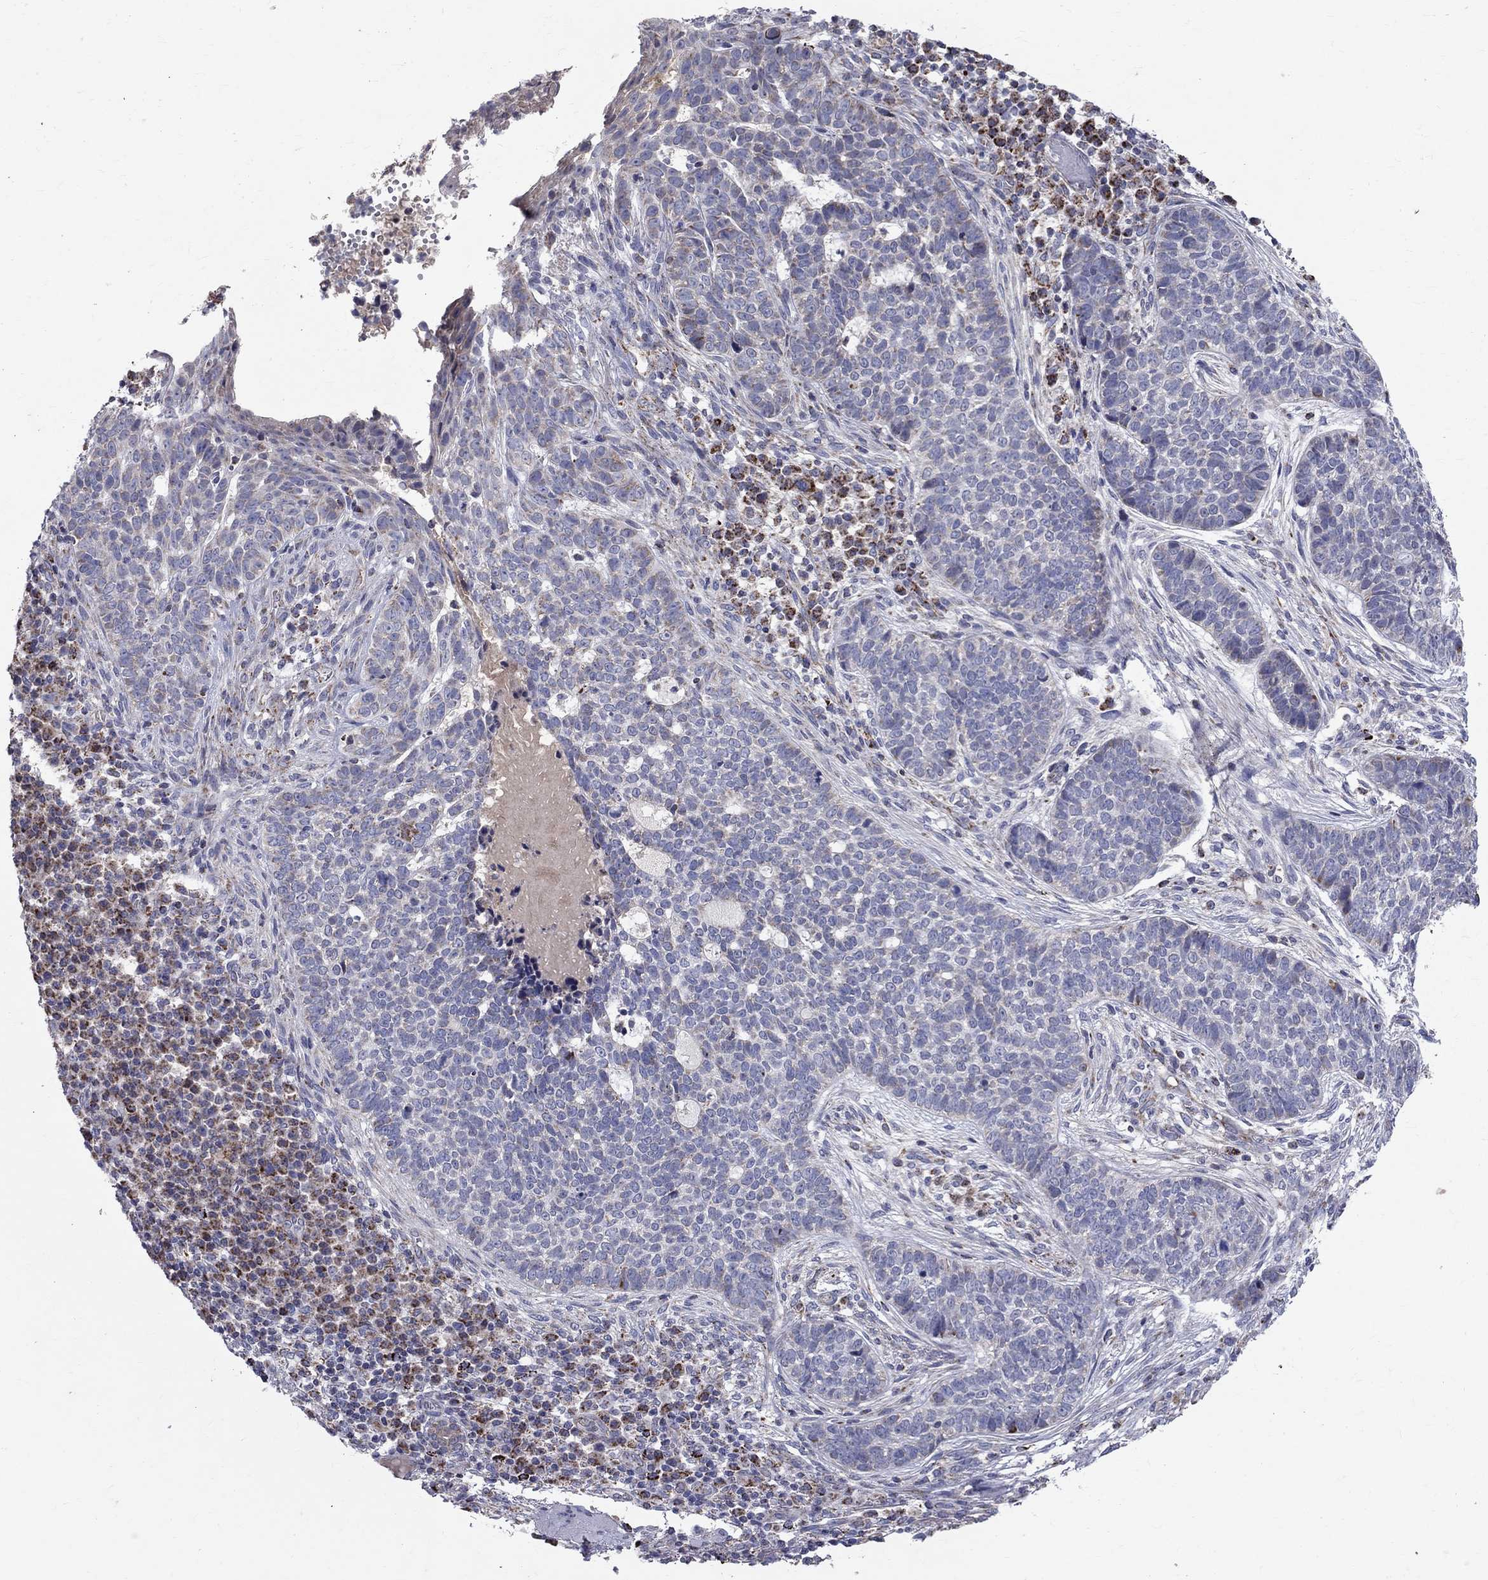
{"staining": {"intensity": "negative", "quantity": "none", "location": "none"}, "tissue": "skin cancer", "cell_type": "Tumor cells", "image_type": "cancer", "snomed": [{"axis": "morphology", "description": "Basal cell carcinoma"}, {"axis": "topography", "description": "Skin"}], "caption": "Human skin basal cell carcinoma stained for a protein using immunohistochemistry (IHC) exhibits no expression in tumor cells.", "gene": "SLC4A10", "patient": {"sex": "female", "age": 69}}